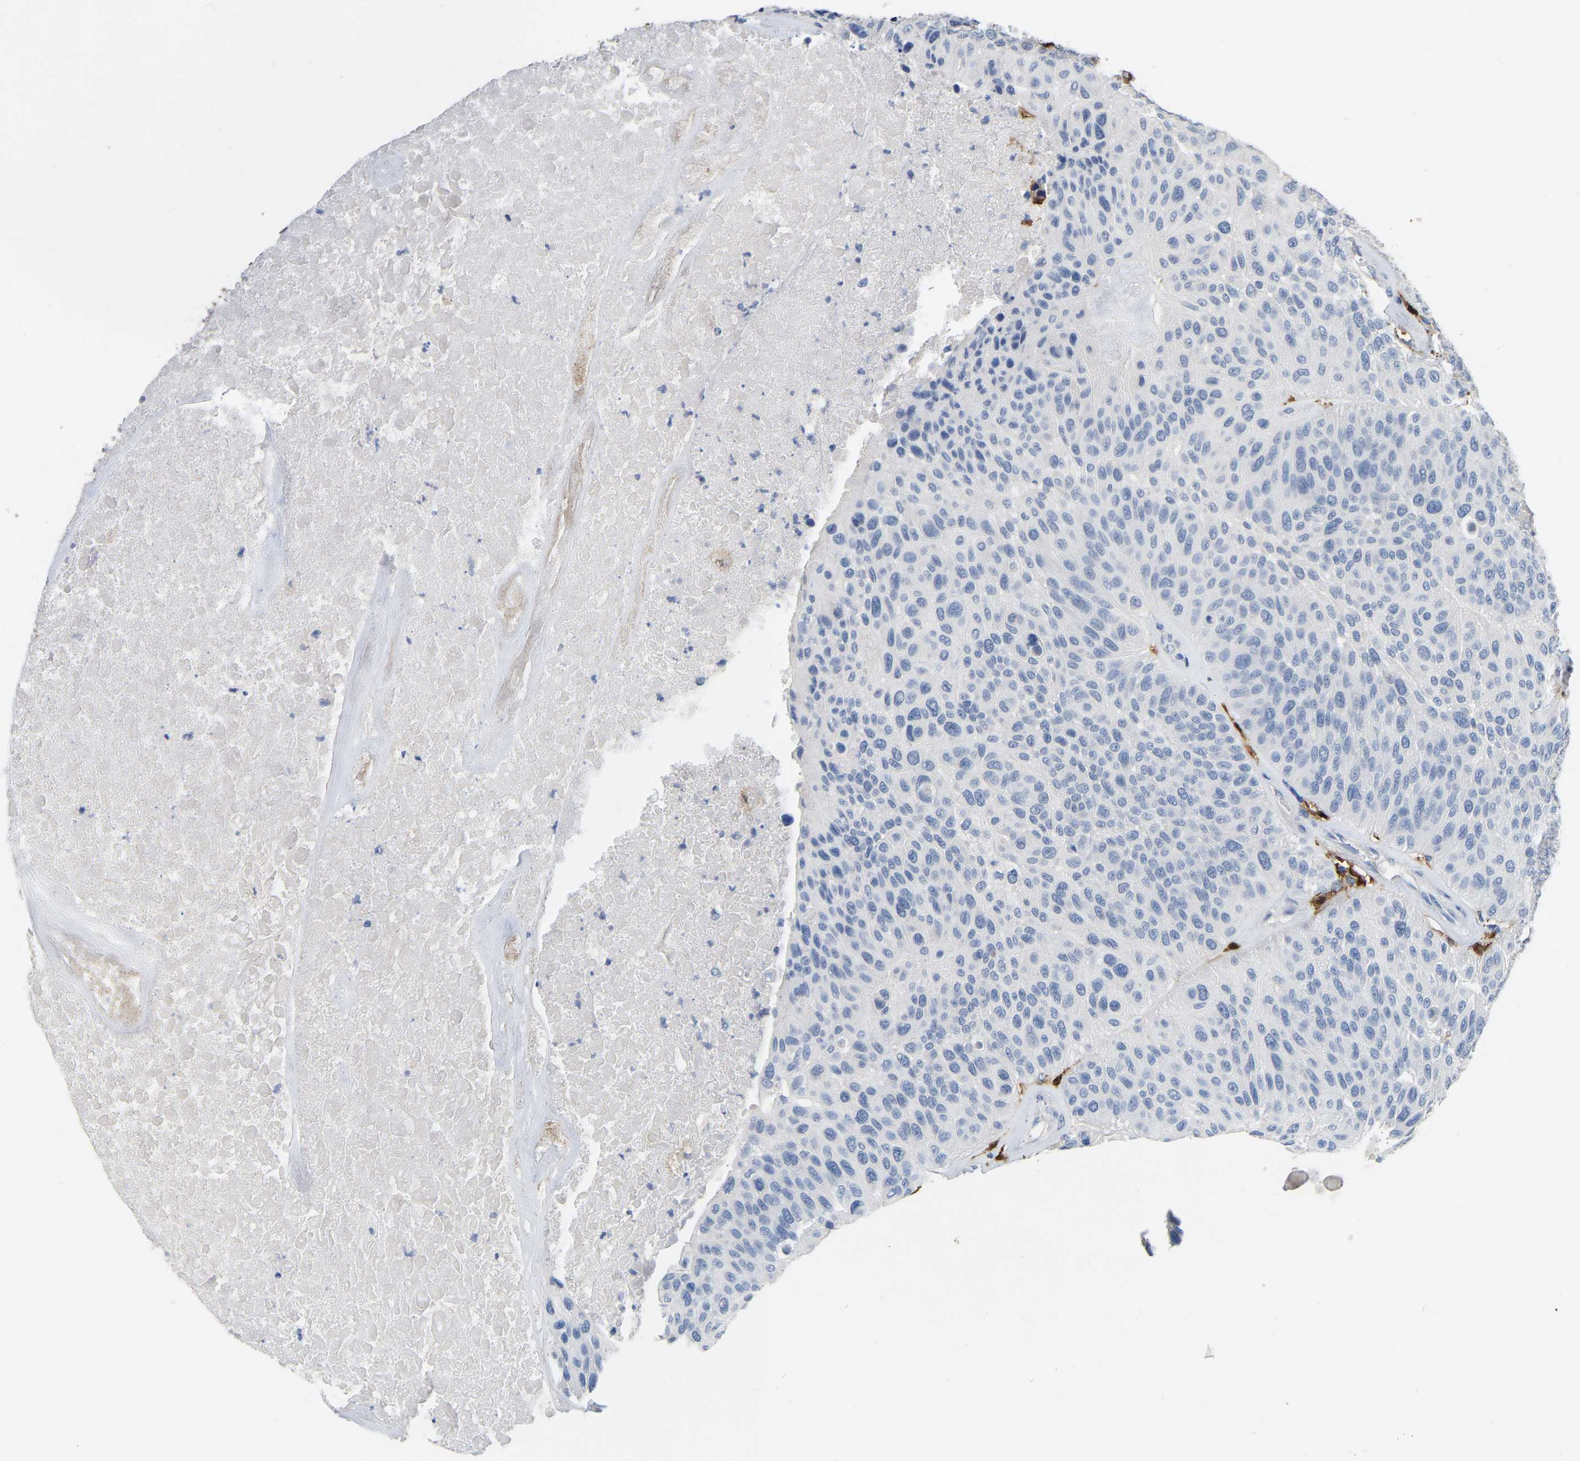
{"staining": {"intensity": "negative", "quantity": "none", "location": "none"}, "tissue": "urothelial cancer", "cell_type": "Tumor cells", "image_type": "cancer", "snomed": [{"axis": "morphology", "description": "Urothelial carcinoma, High grade"}, {"axis": "topography", "description": "Urinary bladder"}], "caption": "Urothelial carcinoma (high-grade) was stained to show a protein in brown. There is no significant staining in tumor cells.", "gene": "ULBP2", "patient": {"sex": "male", "age": 66}}